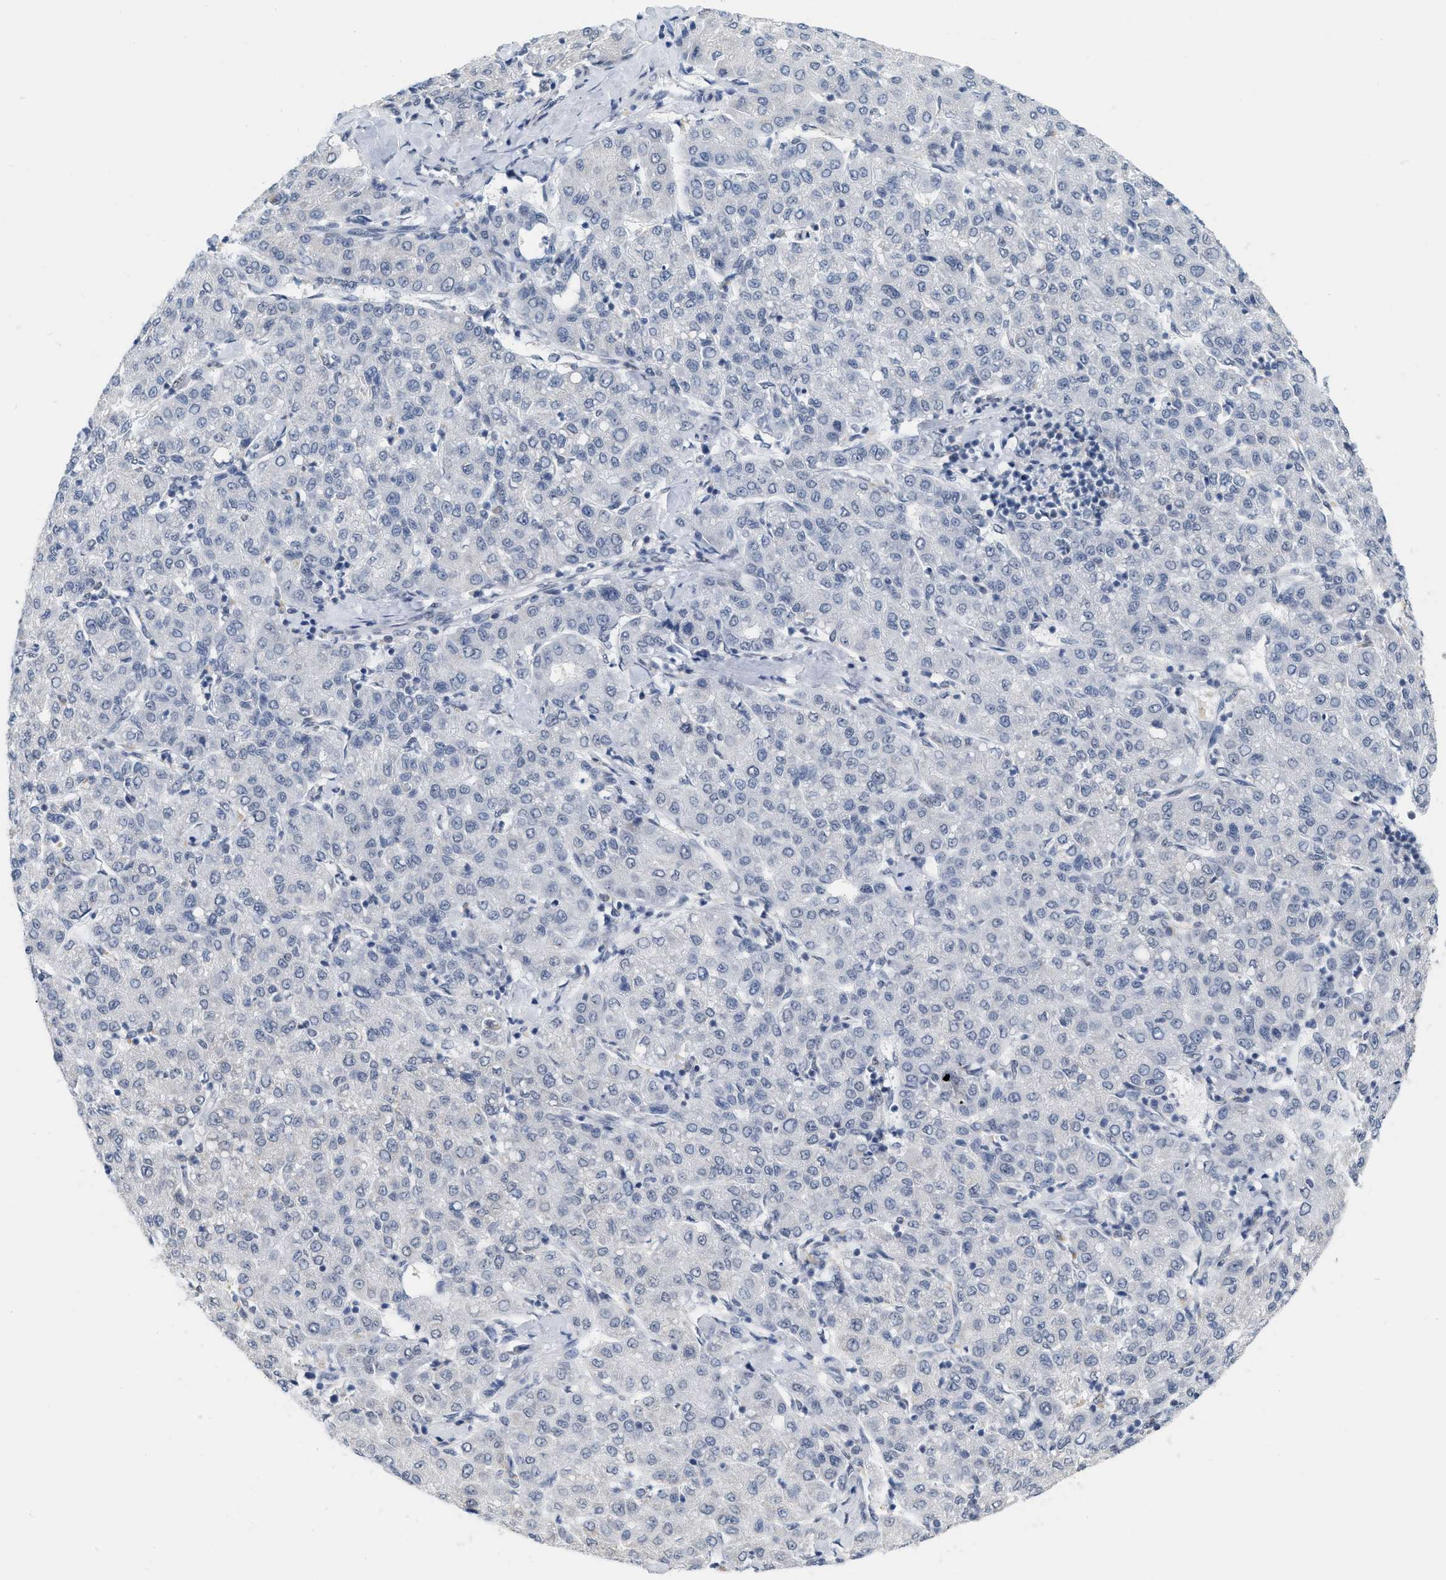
{"staining": {"intensity": "negative", "quantity": "none", "location": "none"}, "tissue": "liver cancer", "cell_type": "Tumor cells", "image_type": "cancer", "snomed": [{"axis": "morphology", "description": "Carcinoma, Hepatocellular, NOS"}, {"axis": "topography", "description": "Liver"}], "caption": "Liver hepatocellular carcinoma was stained to show a protein in brown. There is no significant staining in tumor cells. (Brightfield microscopy of DAB immunohistochemistry at high magnification).", "gene": "XIRP1", "patient": {"sex": "male", "age": 65}}